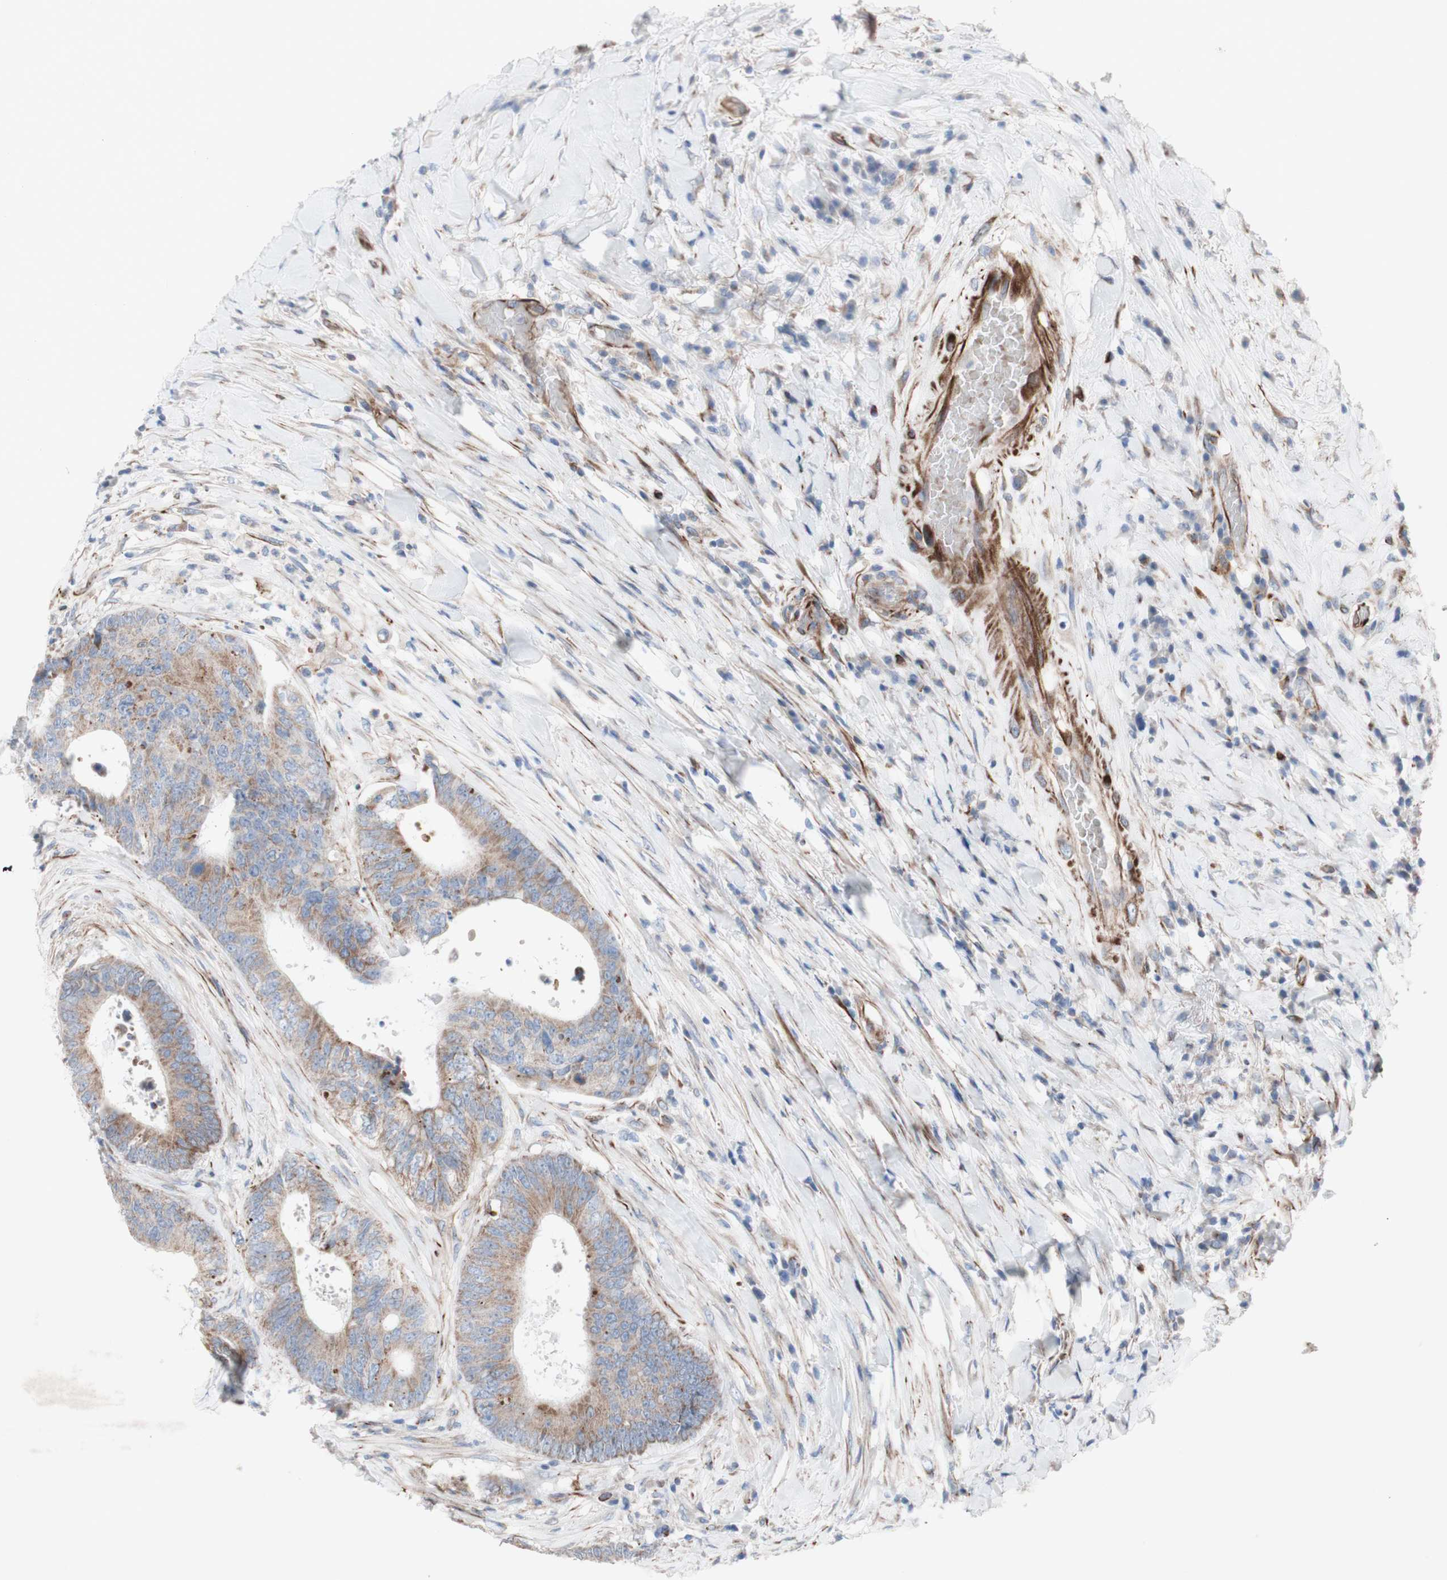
{"staining": {"intensity": "weak", "quantity": "<25%", "location": "cytoplasmic/membranous"}, "tissue": "colorectal cancer", "cell_type": "Tumor cells", "image_type": "cancer", "snomed": [{"axis": "morphology", "description": "Adenocarcinoma, NOS"}, {"axis": "topography", "description": "Rectum"}], "caption": "Immunohistochemistry (IHC) histopathology image of neoplastic tissue: colorectal cancer (adenocarcinoma) stained with DAB reveals no significant protein staining in tumor cells.", "gene": "AGPAT5", "patient": {"sex": "male", "age": 72}}